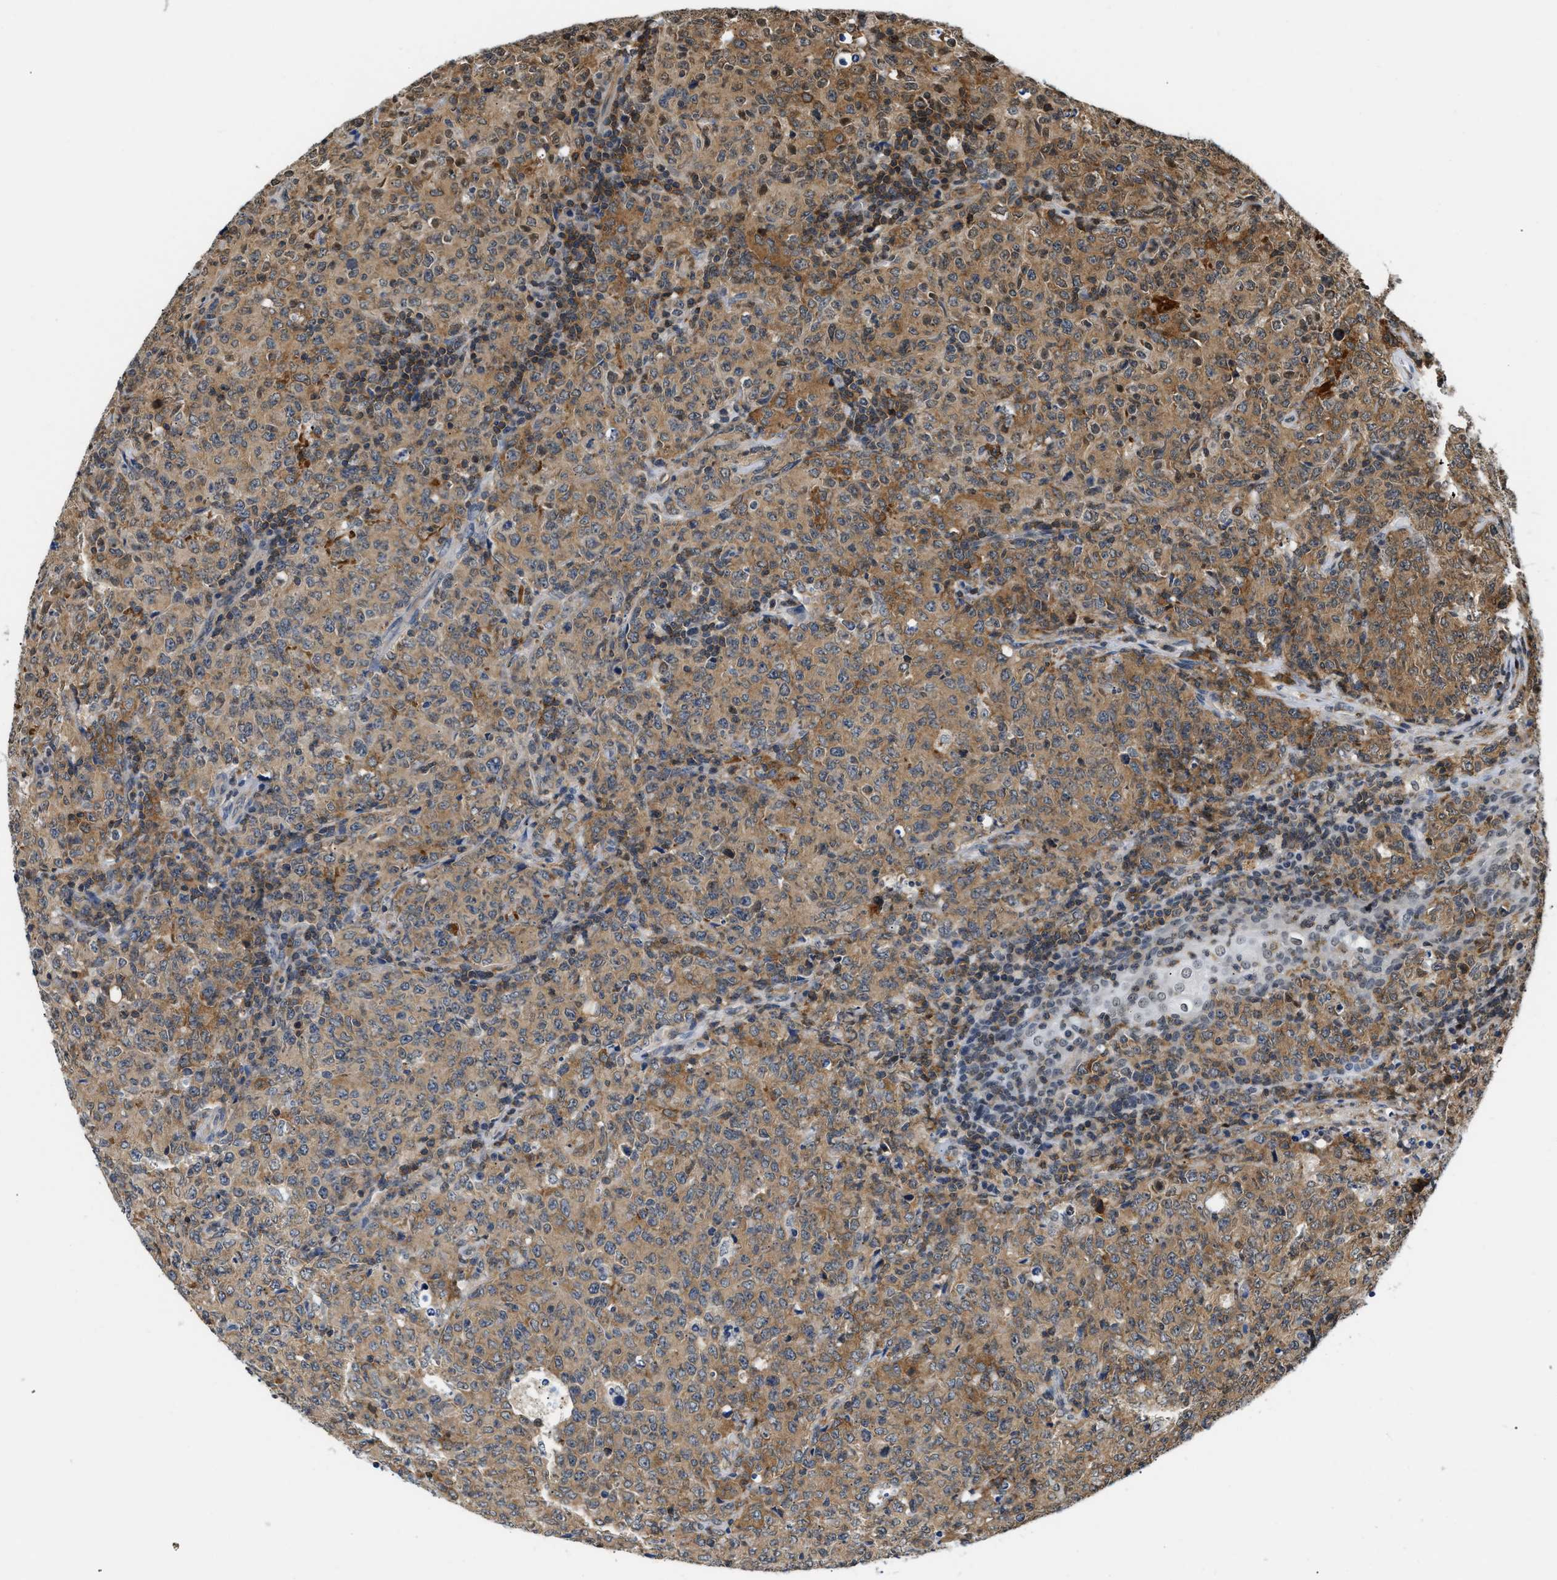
{"staining": {"intensity": "moderate", "quantity": ">75%", "location": "cytoplasmic/membranous"}, "tissue": "lymphoma", "cell_type": "Tumor cells", "image_type": "cancer", "snomed": [{"axis": "morphology", "description": "Malignant lymphoma, non-Hodgkin's type, High grade"}, {"axis": "topography", "description": "Tonsil"}], "caption": "Immunohistochemical staining of lymphoma displays medium levels of moderate cytoplasmic/membranous protein staining in approximately >75% of tumor cells.", "gene": "STK10", "patient": {"sex": "female", "age": 36}}